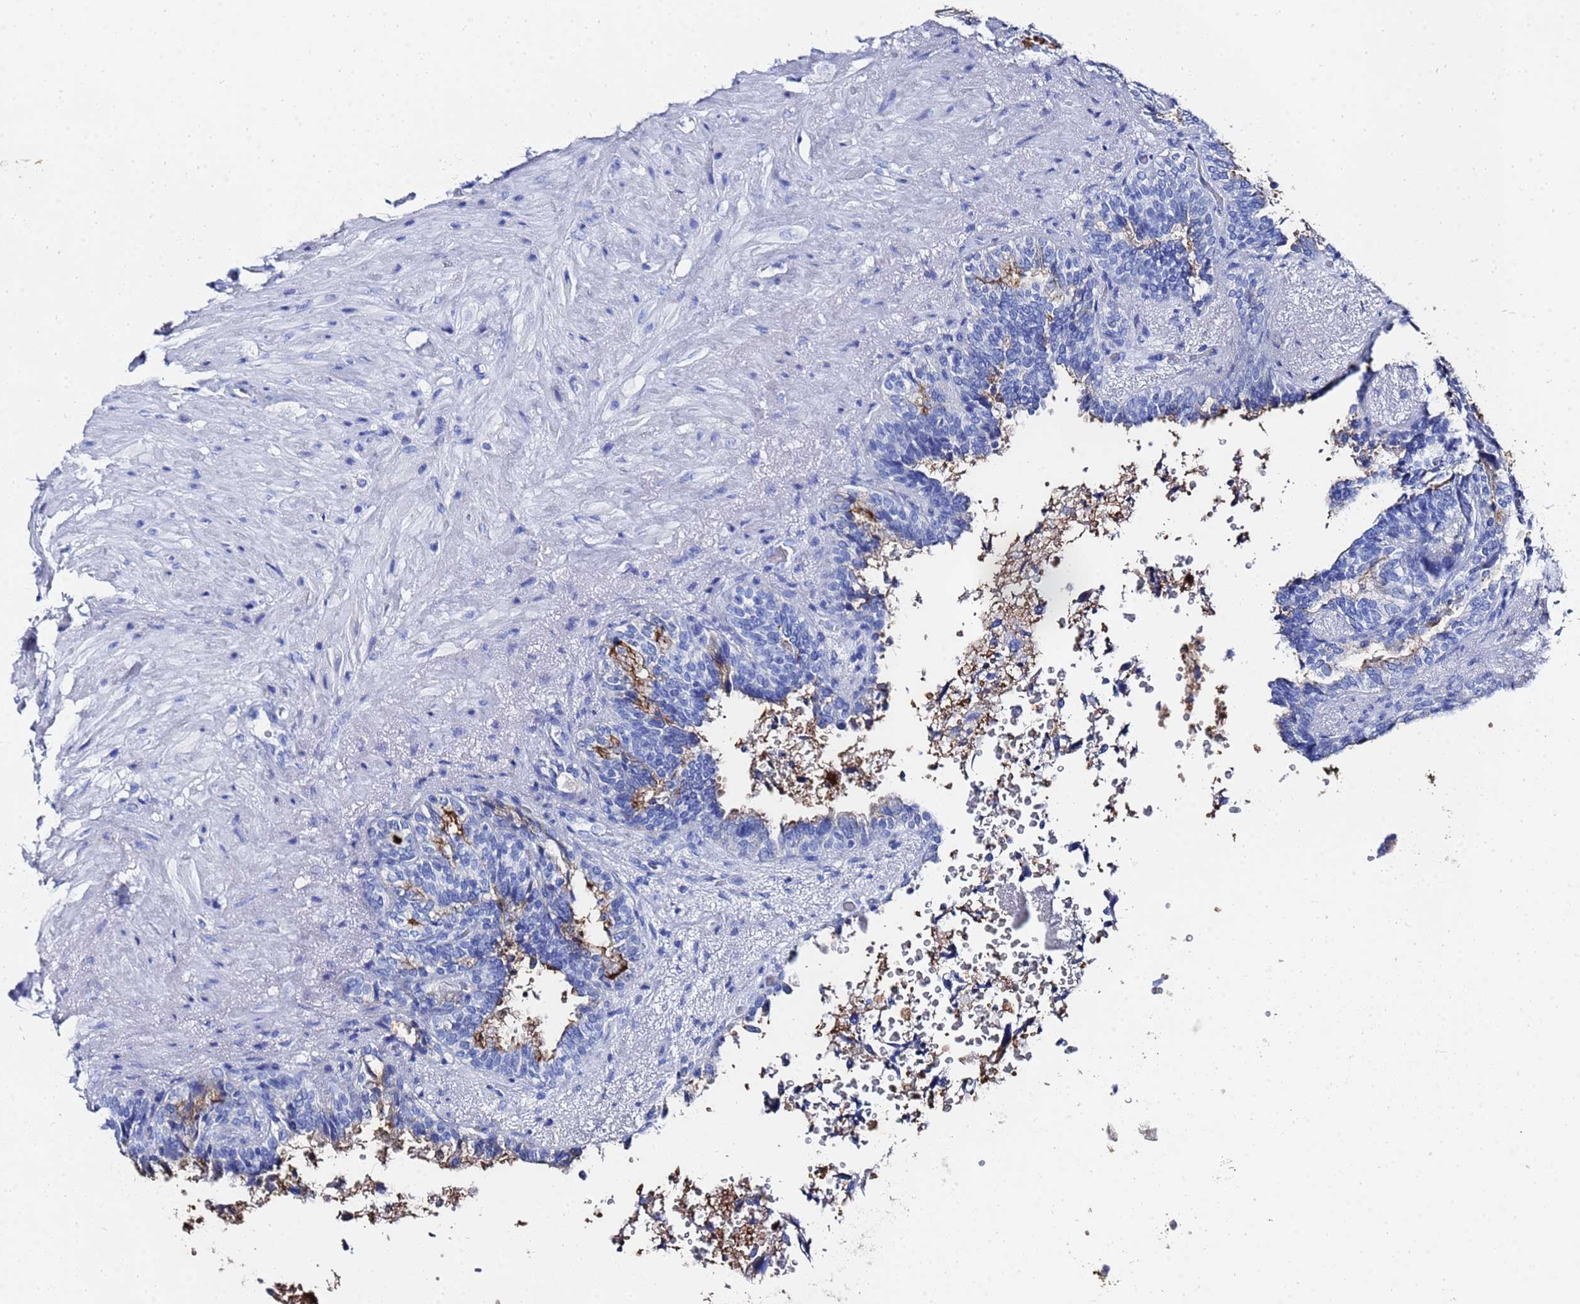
{"staining": {"intensity": "moderate", "quantity": "<25%", "location": "cytoplasmic/membranous"}, "tissue": "seminal vesicle", "cell_type": "Glandular cells", "image_type": "normal", "snomed": [{"axis": "morphology", "description": "Normal tissue, NOS"}, {"axis": "topography", "description": "Seminal veicle"}, {"axis": "topography", "description": "Peripheral nerve tissue"}], "caption": "Protein expression analysis of benign seminal vesicle reveals moderate cytoplasmic/membranous expression in approximately <25% of glandular cells. The staining was performed using DAB (3,3'-diaminobenzidine) to visualize the protein expression in brown, while the nuclei were stained in blue with hematoxylin (Magnification: 20x).", "gene": "GGT1", "patient": {"sex": "male", "age": 63}}